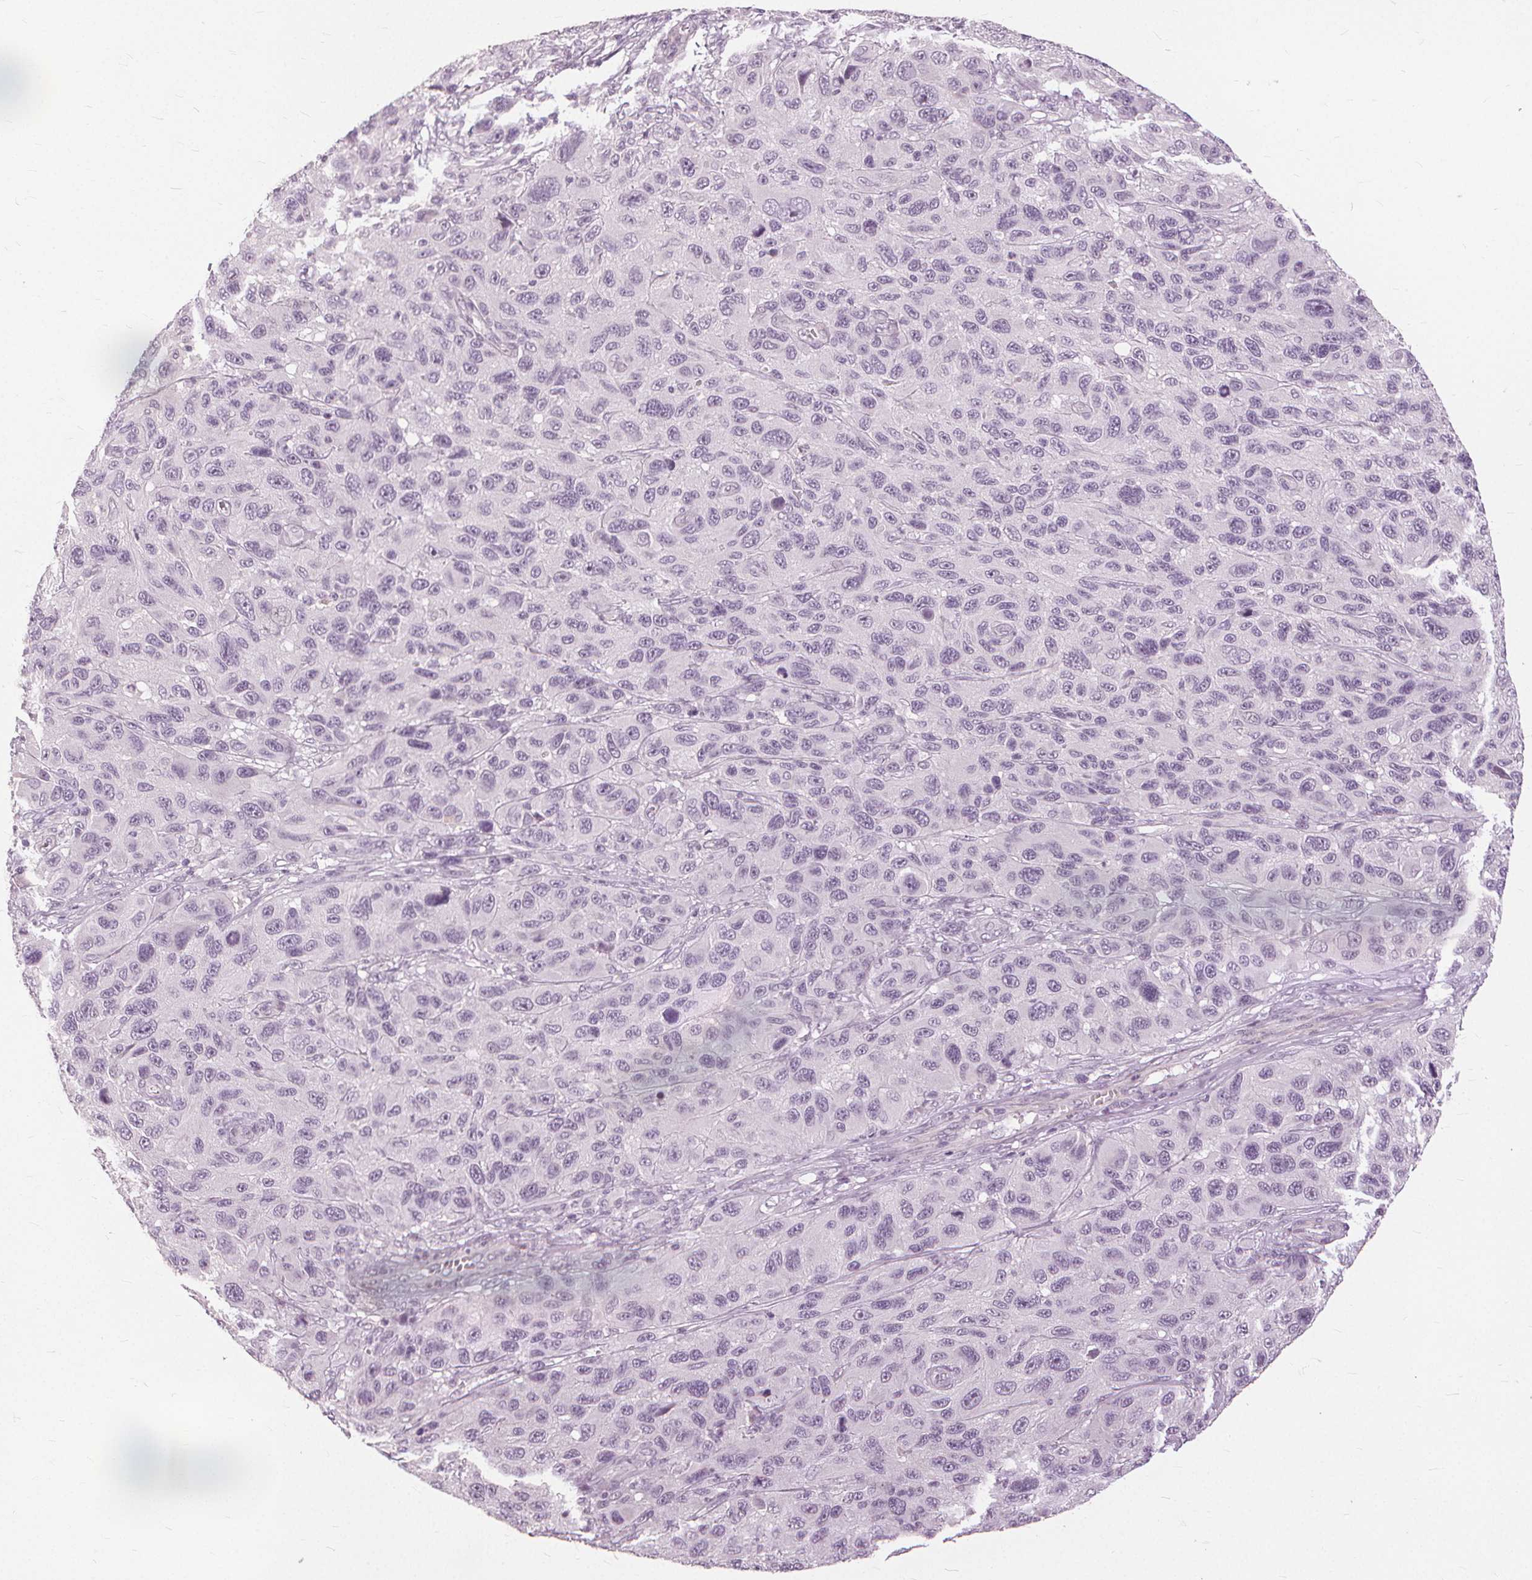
{"staining": {"intensity": "negative", "quantity": "none", "location": "none"}, "tissue": "melanoma", "cell_type": "Tumor cells", "image_type": "cancer", "snomed": [{"axis": "morphology", "description": "Malignant melanoma, NOS"}, {"axis": "topography", "description": "Skin"}], "caption": "IHC of malignant melanoma shows no positivity in tumor cells. (DAB (3,3'-diaminobenzidine) immunohistochemistry visualized using brightfield microscopy, high magnification).", "gene": "SFTPD", "patient": {"sex": "male", "age": 53}}